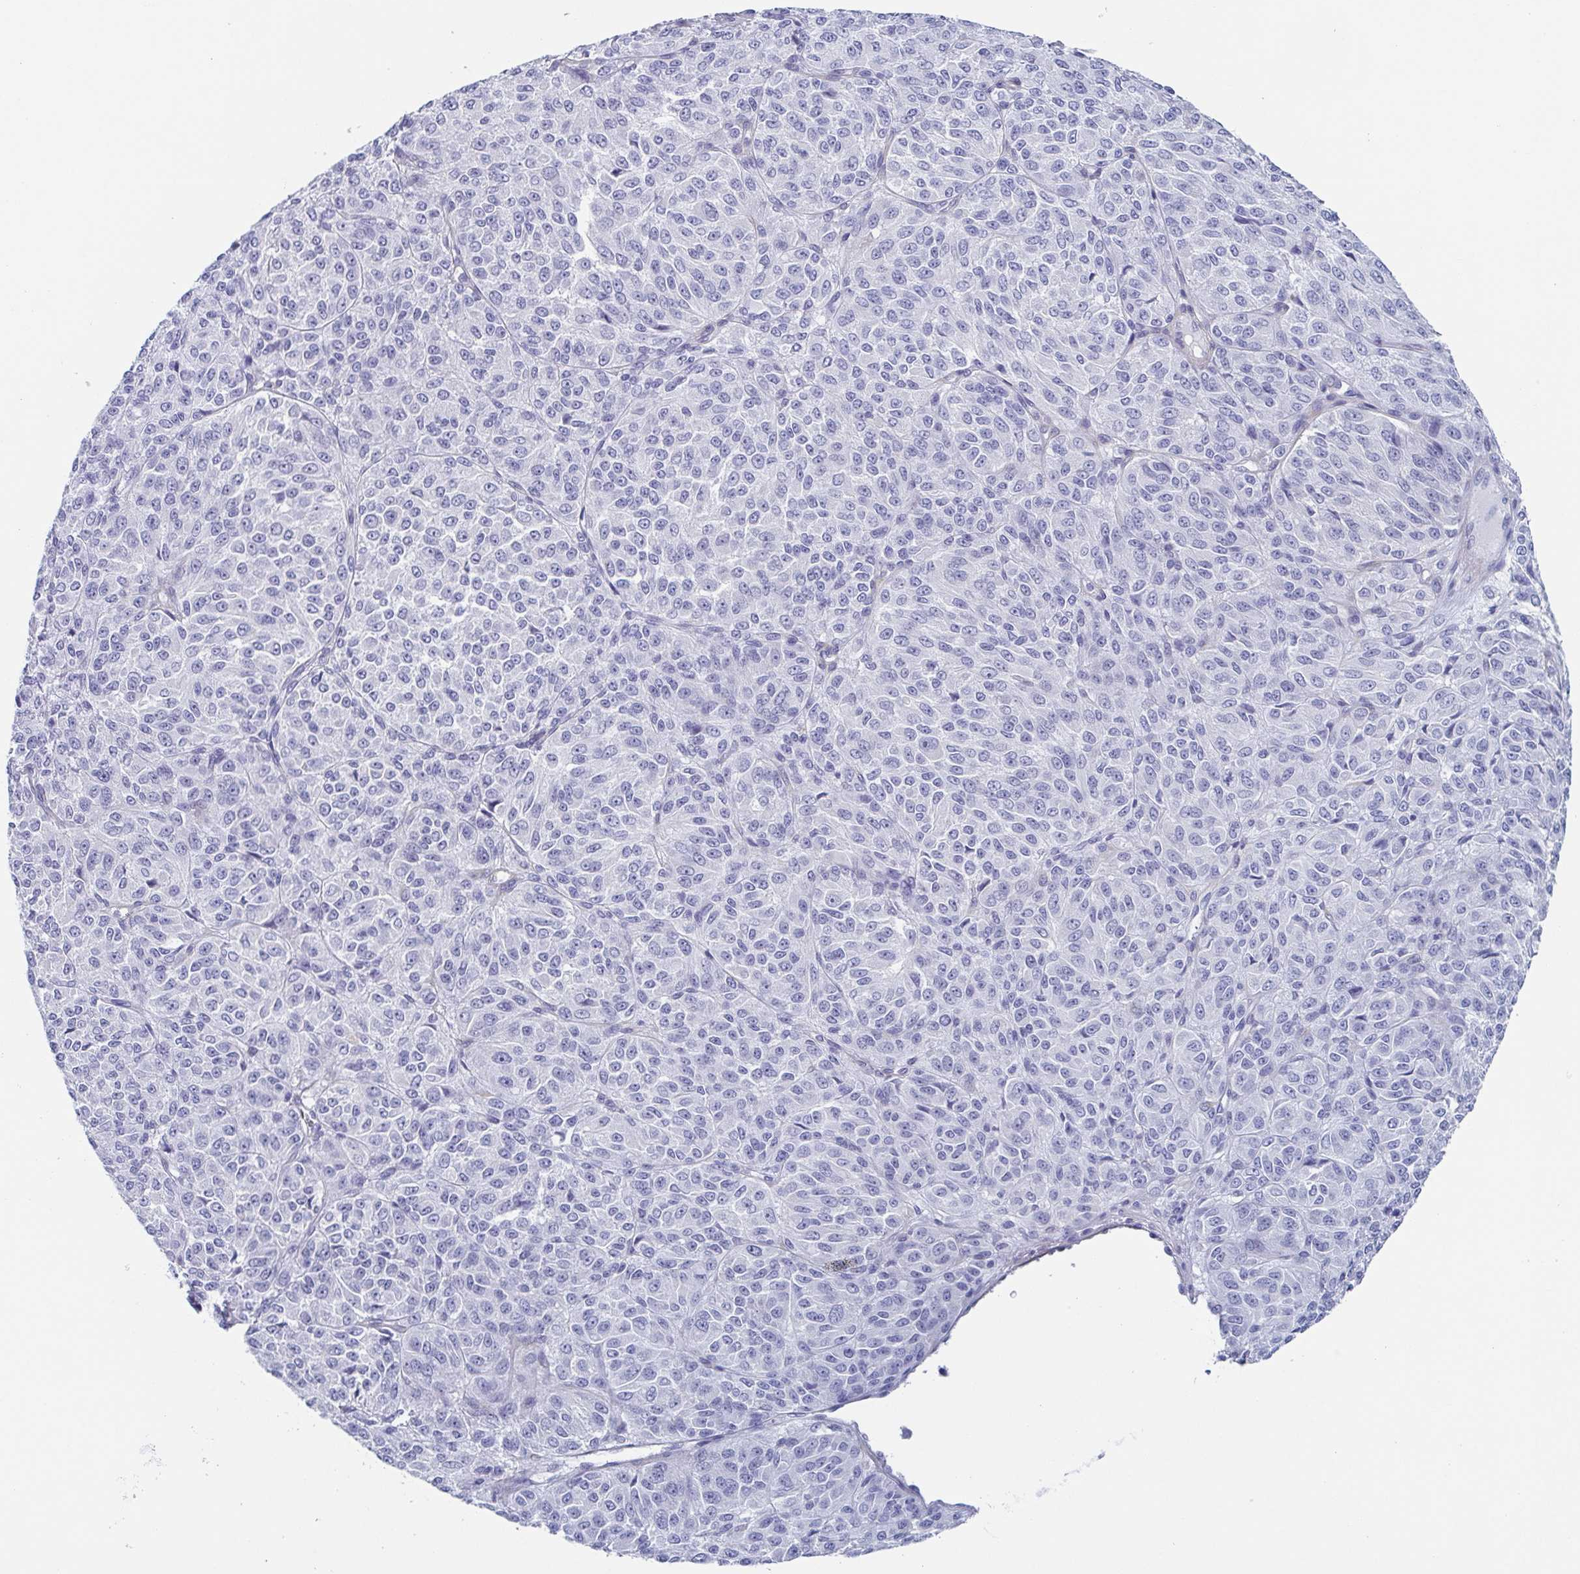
{"staining": {"intensity": "negative", "quantity": "none", "location": "none"}, "tissue": "melanoma", "cell_type": "Tumor cells", "image_type": "cancer", "snomed": [{"axis": "morphology", "description": "Malignant melanoma, Metastatic site"}, {"axis": "topography", "description": "Brain"}], "caption": "The micrograph displays no significant staining in tumor cells of melanoma.", "gene": "DYNC1I1", "patient": {"sex": "female", "age": 56}}